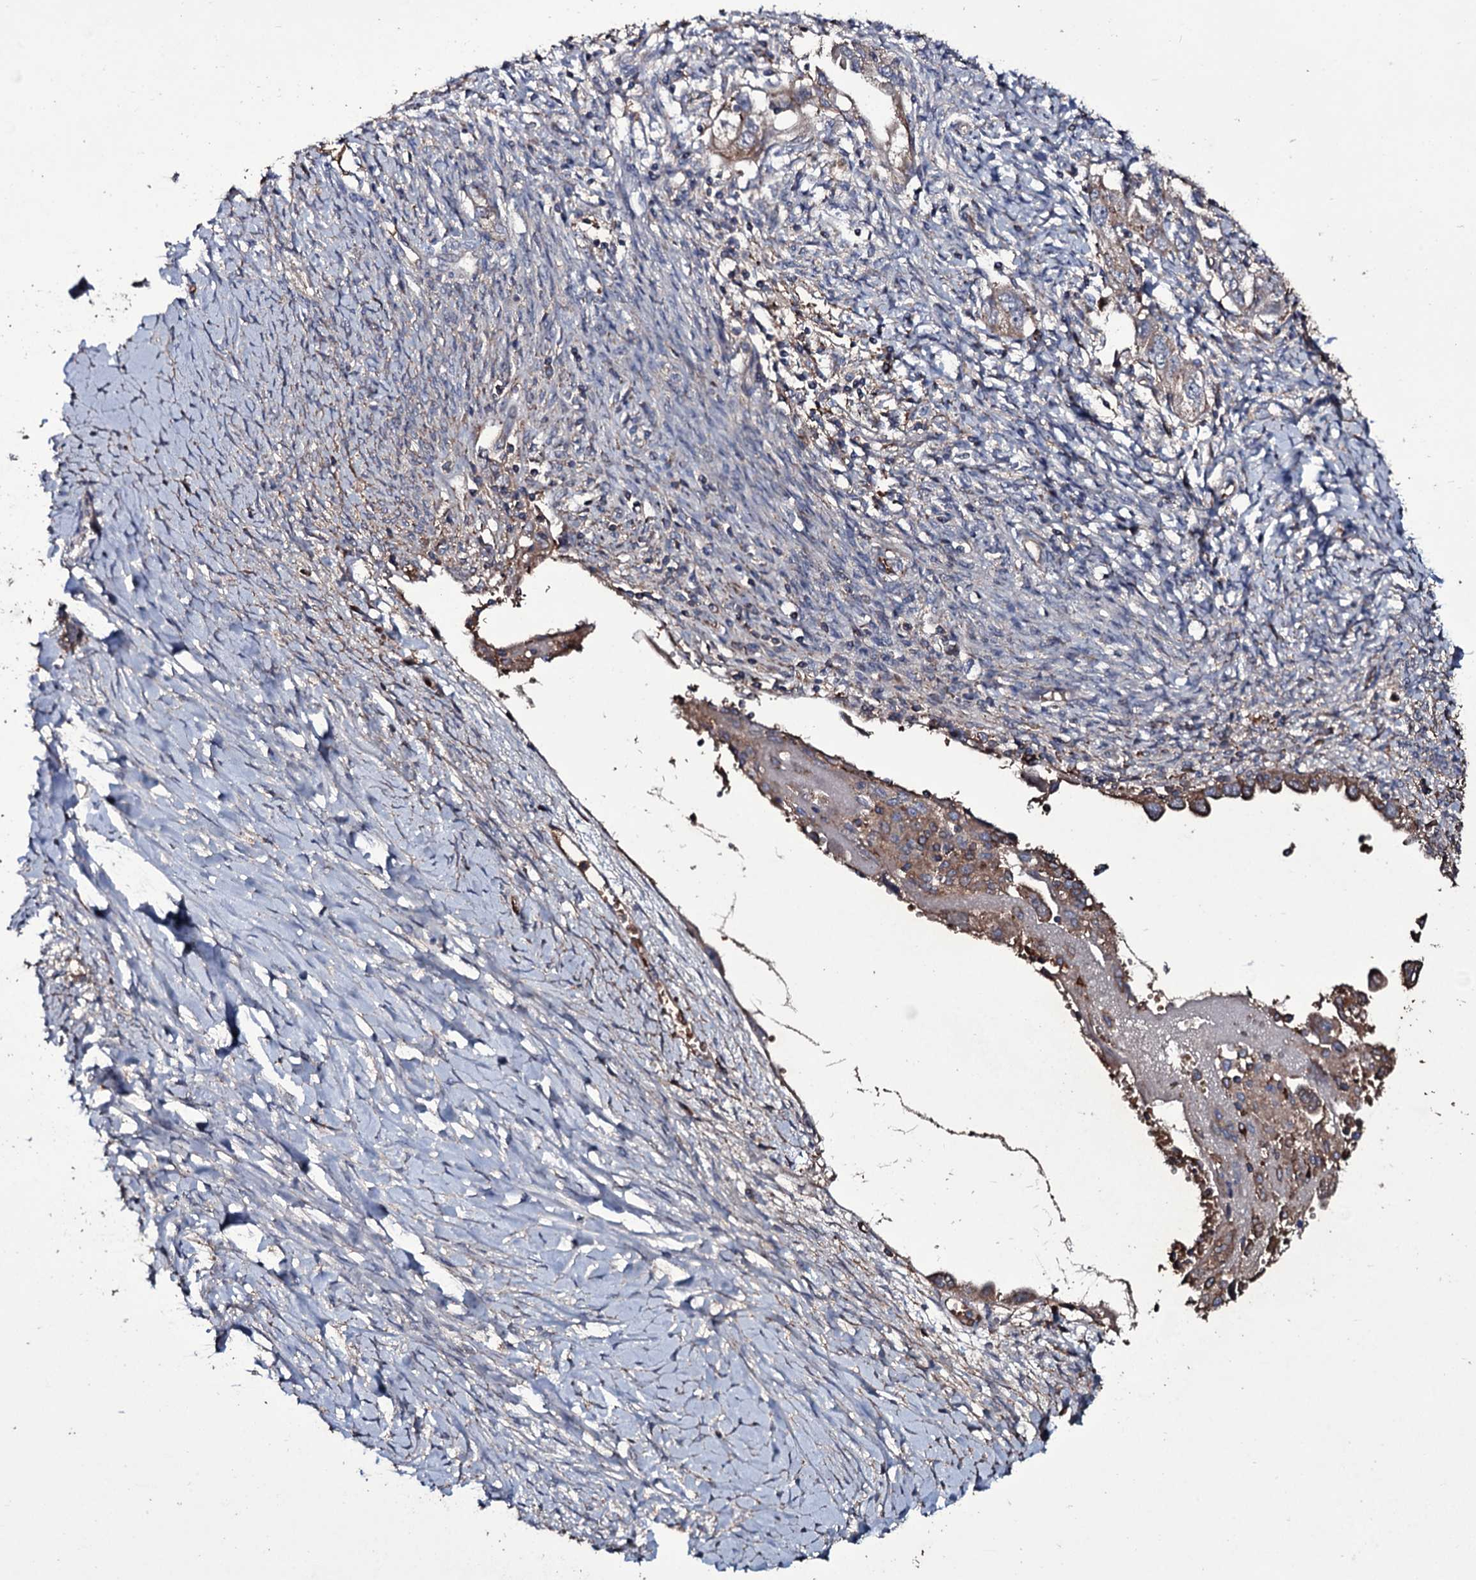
{"staining": {"intensity": "weak", "quantity": "<25%", "location": "cytoplasmic/membranous"}, "tissue": "ovarian cancer", "cell_type": "Tumor cells", "image_type": "cancer", "snomed": [{"axis": "morphology", "description": "Carcinoma, NOS"}, {"axis": "morphology", "description": "Cystadenocarcinoma, serous, NOS"}, {"axis": "topography", "description": "Ovary"}], "caption": "DAB immunohistochemical staining of serous cystadenocarcinoma (ovarian) shows no significant expression in tumor cells.", "gene": "ZSWIM8", "patient": {"sex": "female", "age": 69}}